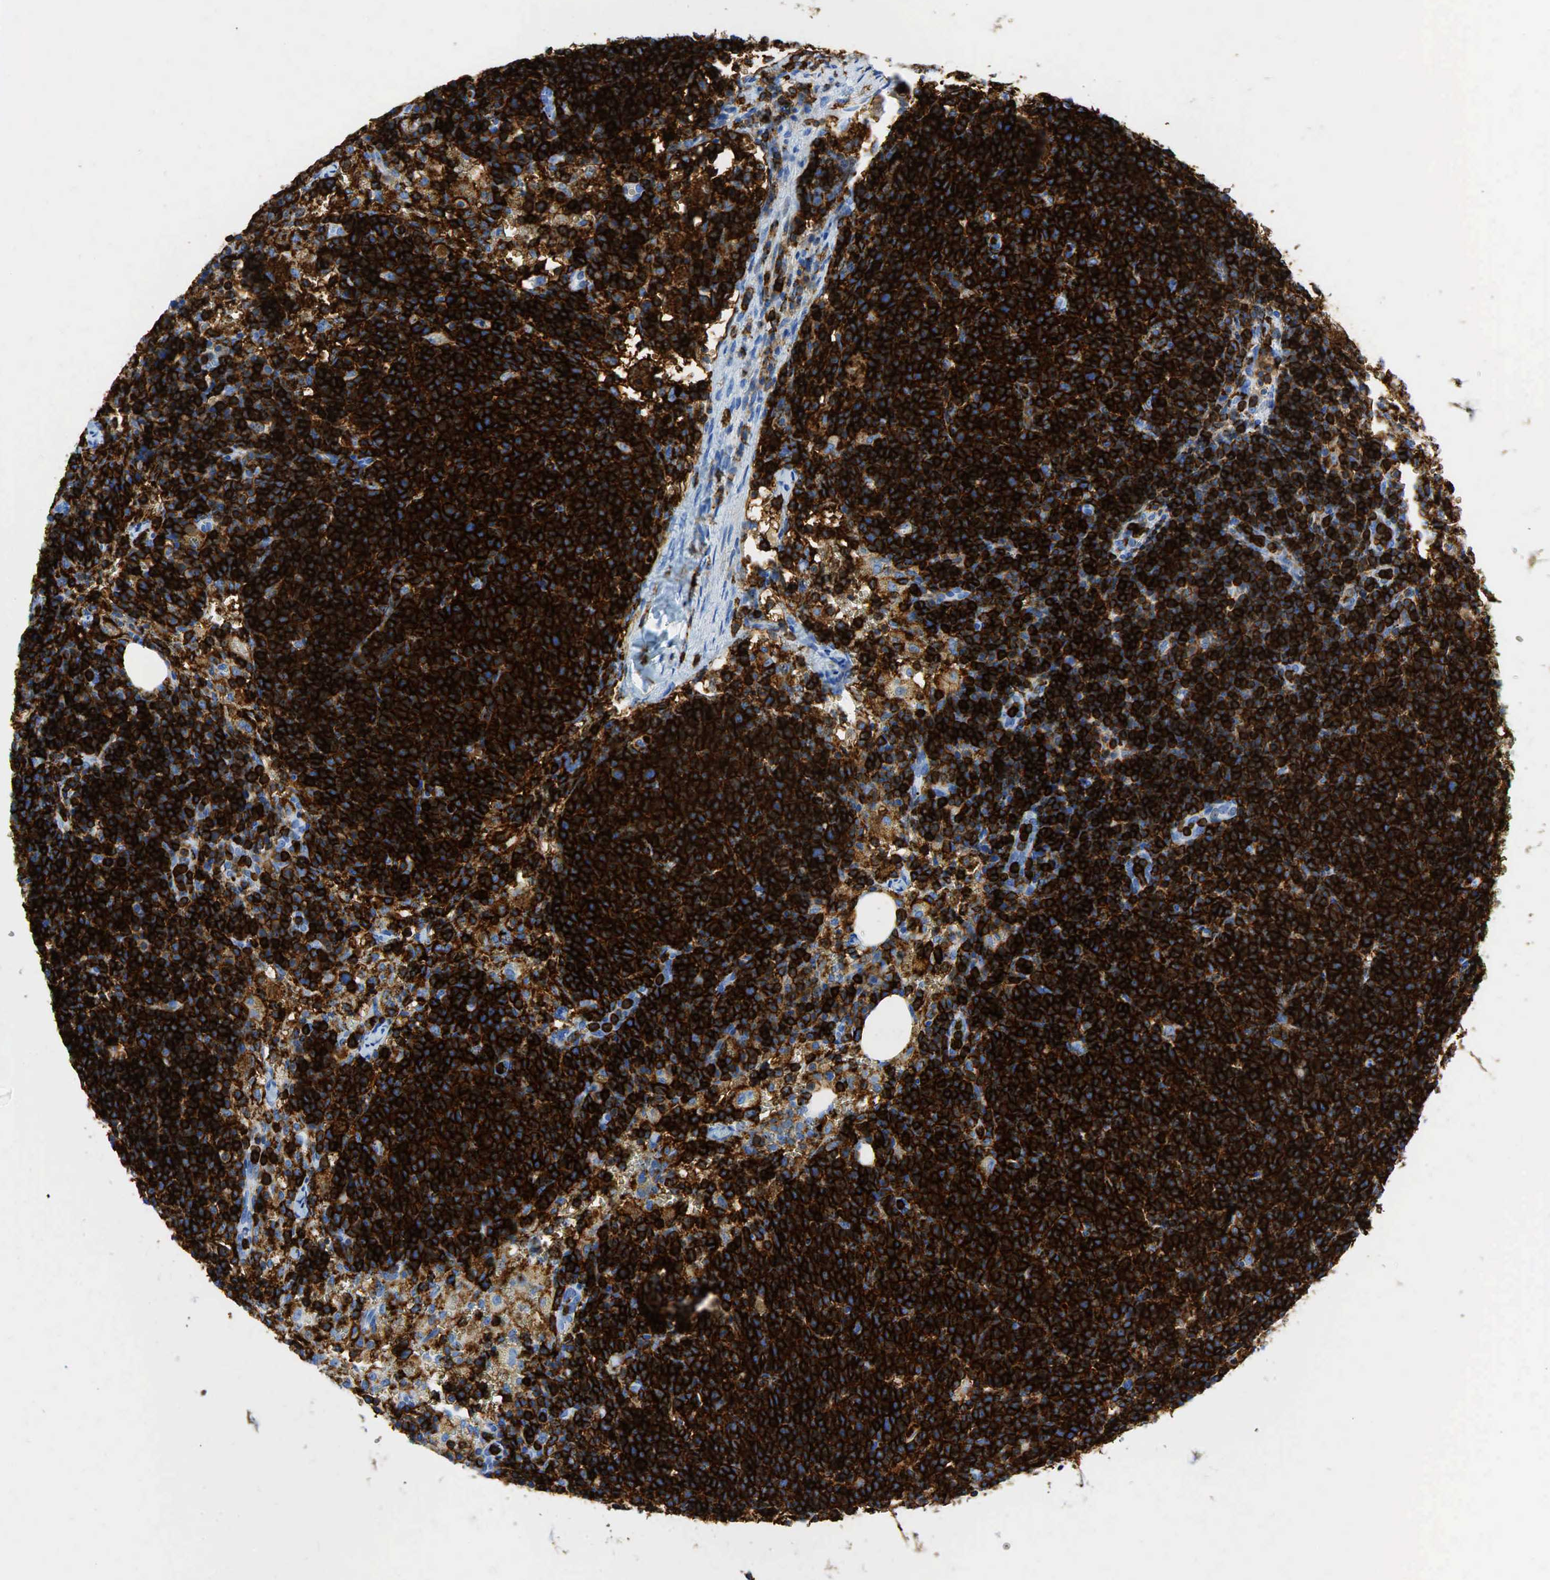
{"staining": {"intensity": "strong", "quantity": ">75%", "location": "cytoplasmic/membranous"}, "tissue": "lymphoma", "cell_type": "Tumor cells", "image_type": "cancer", "snomed": [{"axis": "morphology", "description": "Malignant lymphoma, non-Hodgkin's type, High grade"}, {"axis": "topography", "description": "Lymph node"}], "caption": "Malignant lymphoma, non-Hodgkin's type (high-grade) stained with a brown dye demonstrates strong cytoplasmic/membranous positive expression in approximately >75% of tumor cells.", "gene": "PTPRC", "patient": {"sex": "female", "age": 76}}